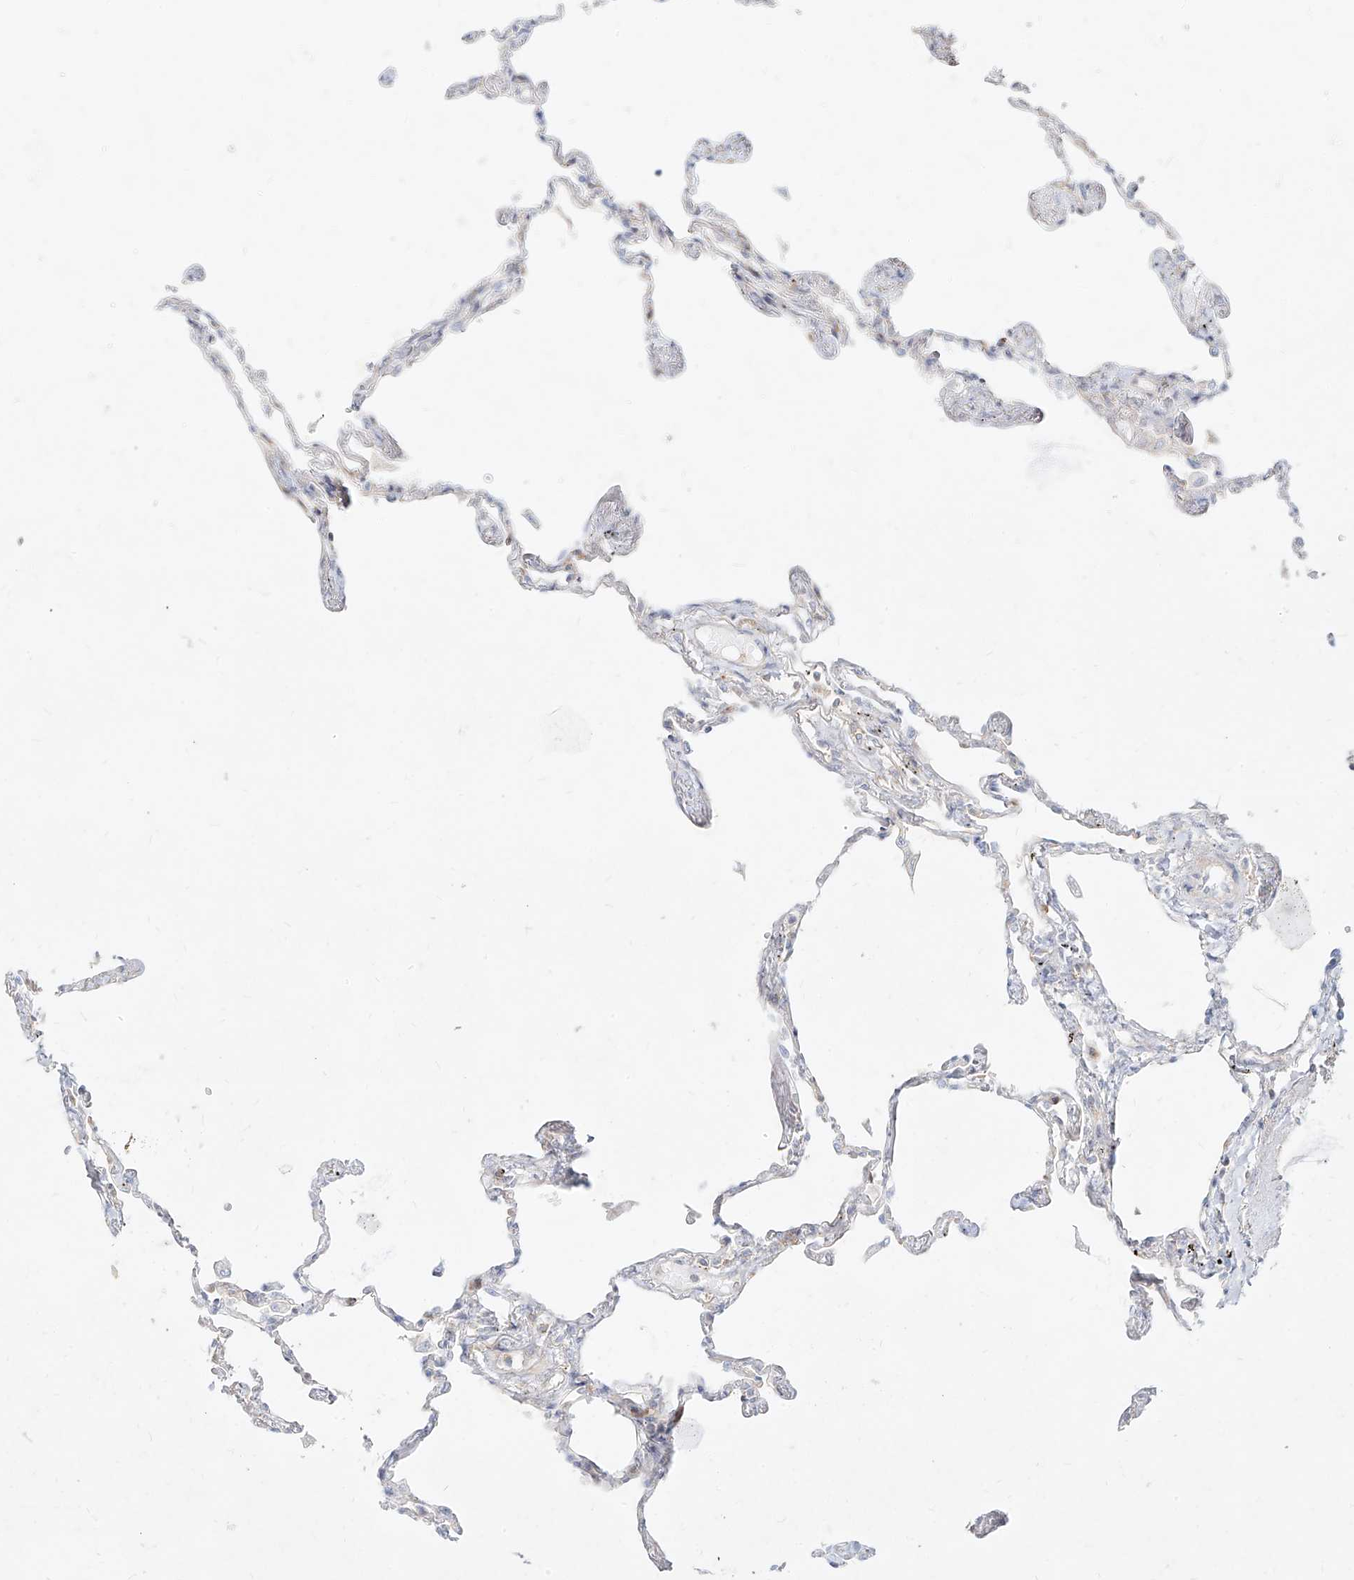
{"staining": {"intensity": "weak", "quantity": "<25%", "location": "cytoplasmic/membranous"}, "tissue": "lung", "cell_type": "Alveolar cells", "image_type": "normal", "snomed": [{"axis": "morphology", "description": "Normal tissue, NOS"}, {"axis": "topography", "description": "Lung"}], "caption": "DAB (3,3'-diaminobenzidine) immunohistochemical staining of unremarkable human lung demonstrates no significant expression in alveolar cells. (DAB (3,3'-diaminobenzidine) IHC, high magnification).", "gene": "SLC2A12", "patient": {"sex": "female", "age": 67}}